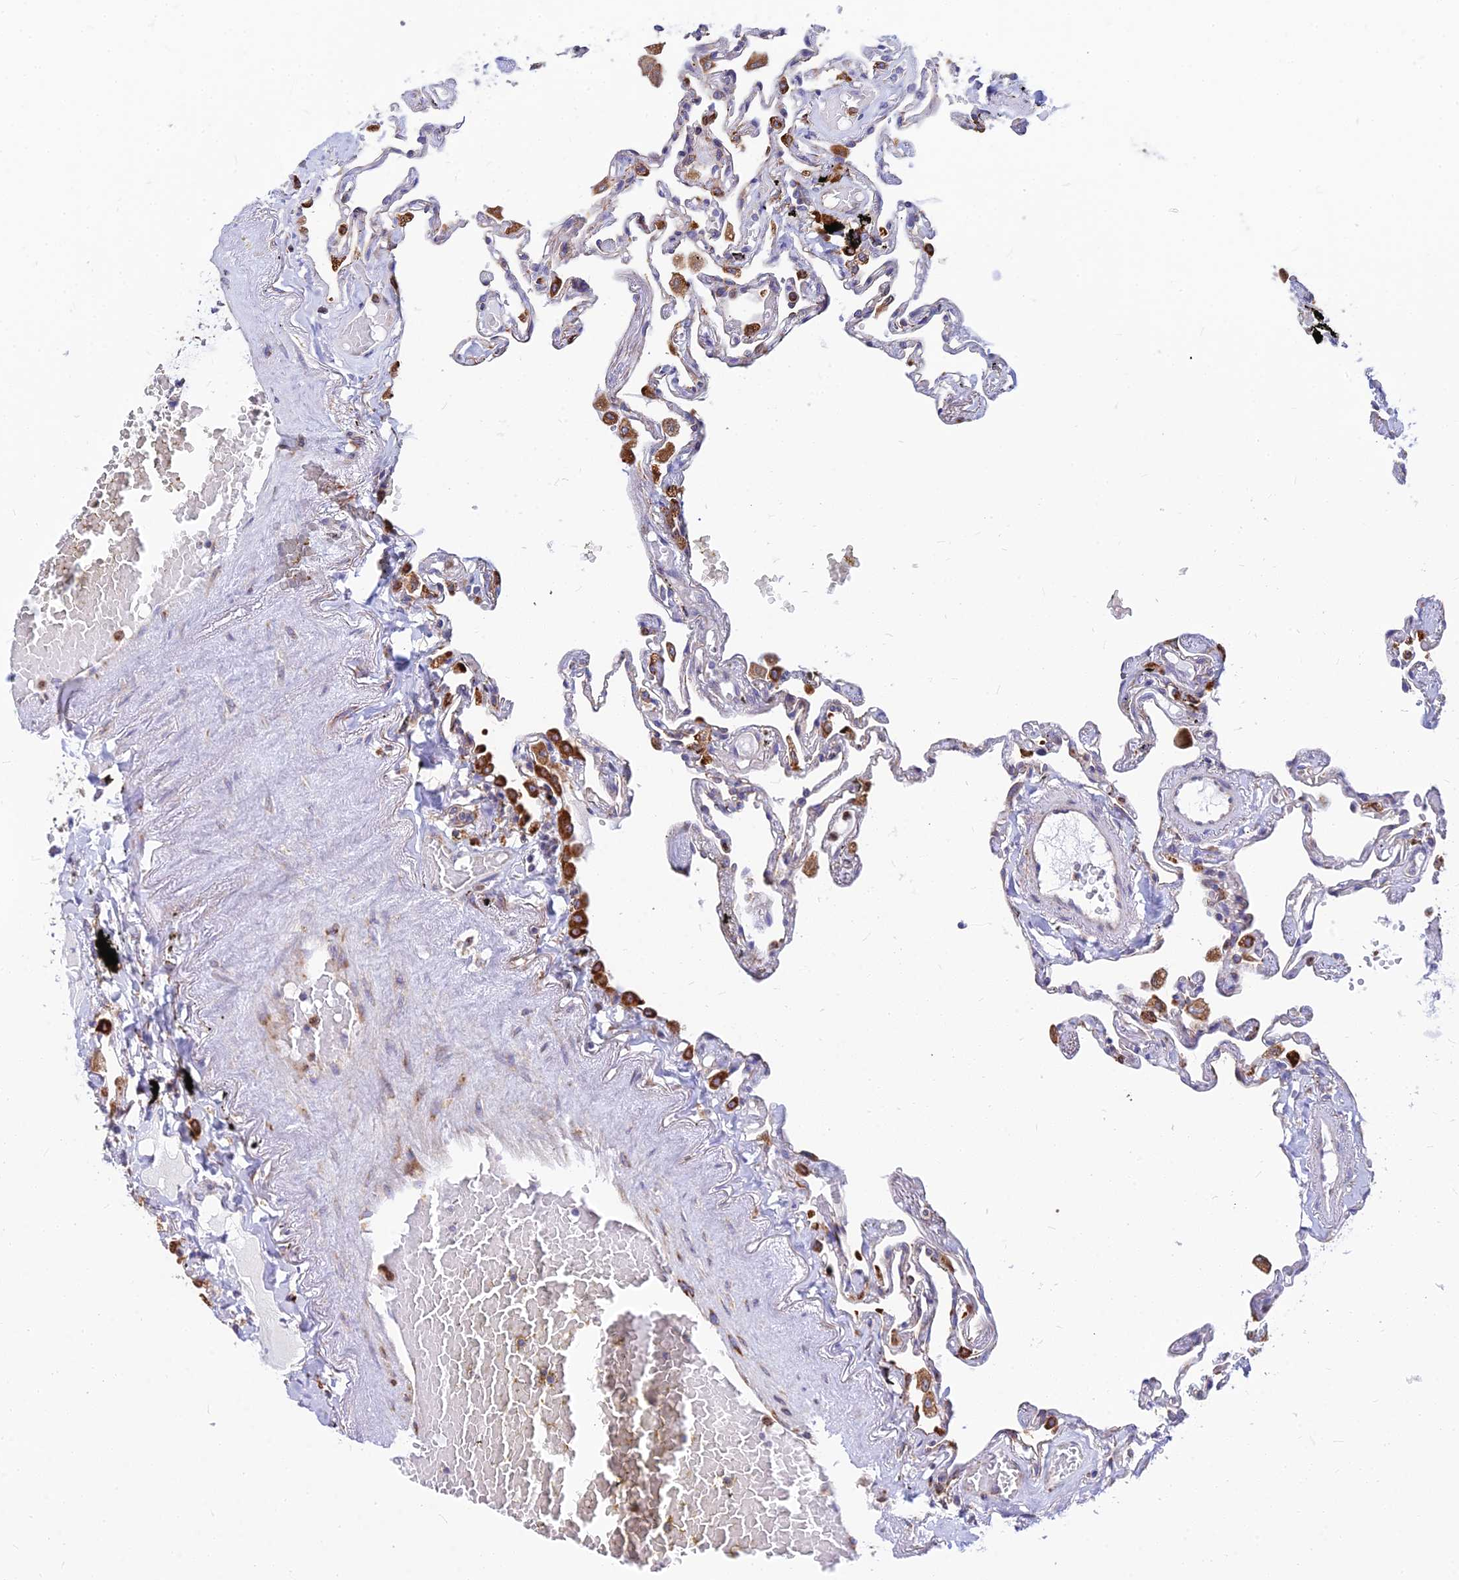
{"staining": {"intensity": "strong", "quantity": "25%-75%", "location": "cytoplasmic/membranous"}, "tissue": "lung", "cell_type": "Alveolar cells", "image_type": "normal", "snomed": [{"axis": "morphology", "description": "Normal tissue, NOS"}, {"axis": "topography", "description": "Lung"}], "caption": "Immunohistochemical staining of unremarkable lung exhibits 25%-75% levels of strong cytoplasmic/membranous protein expression in approximately 25%-75% of alveolar cells. Using DAB (3,3'-diaminobenzidine) (brown) and hematoxylin (blue) stains, captured at high magnification using brightfield microscopy.", "gene": "CCT6A", "patient": {"sex": "female", "age": 67}}